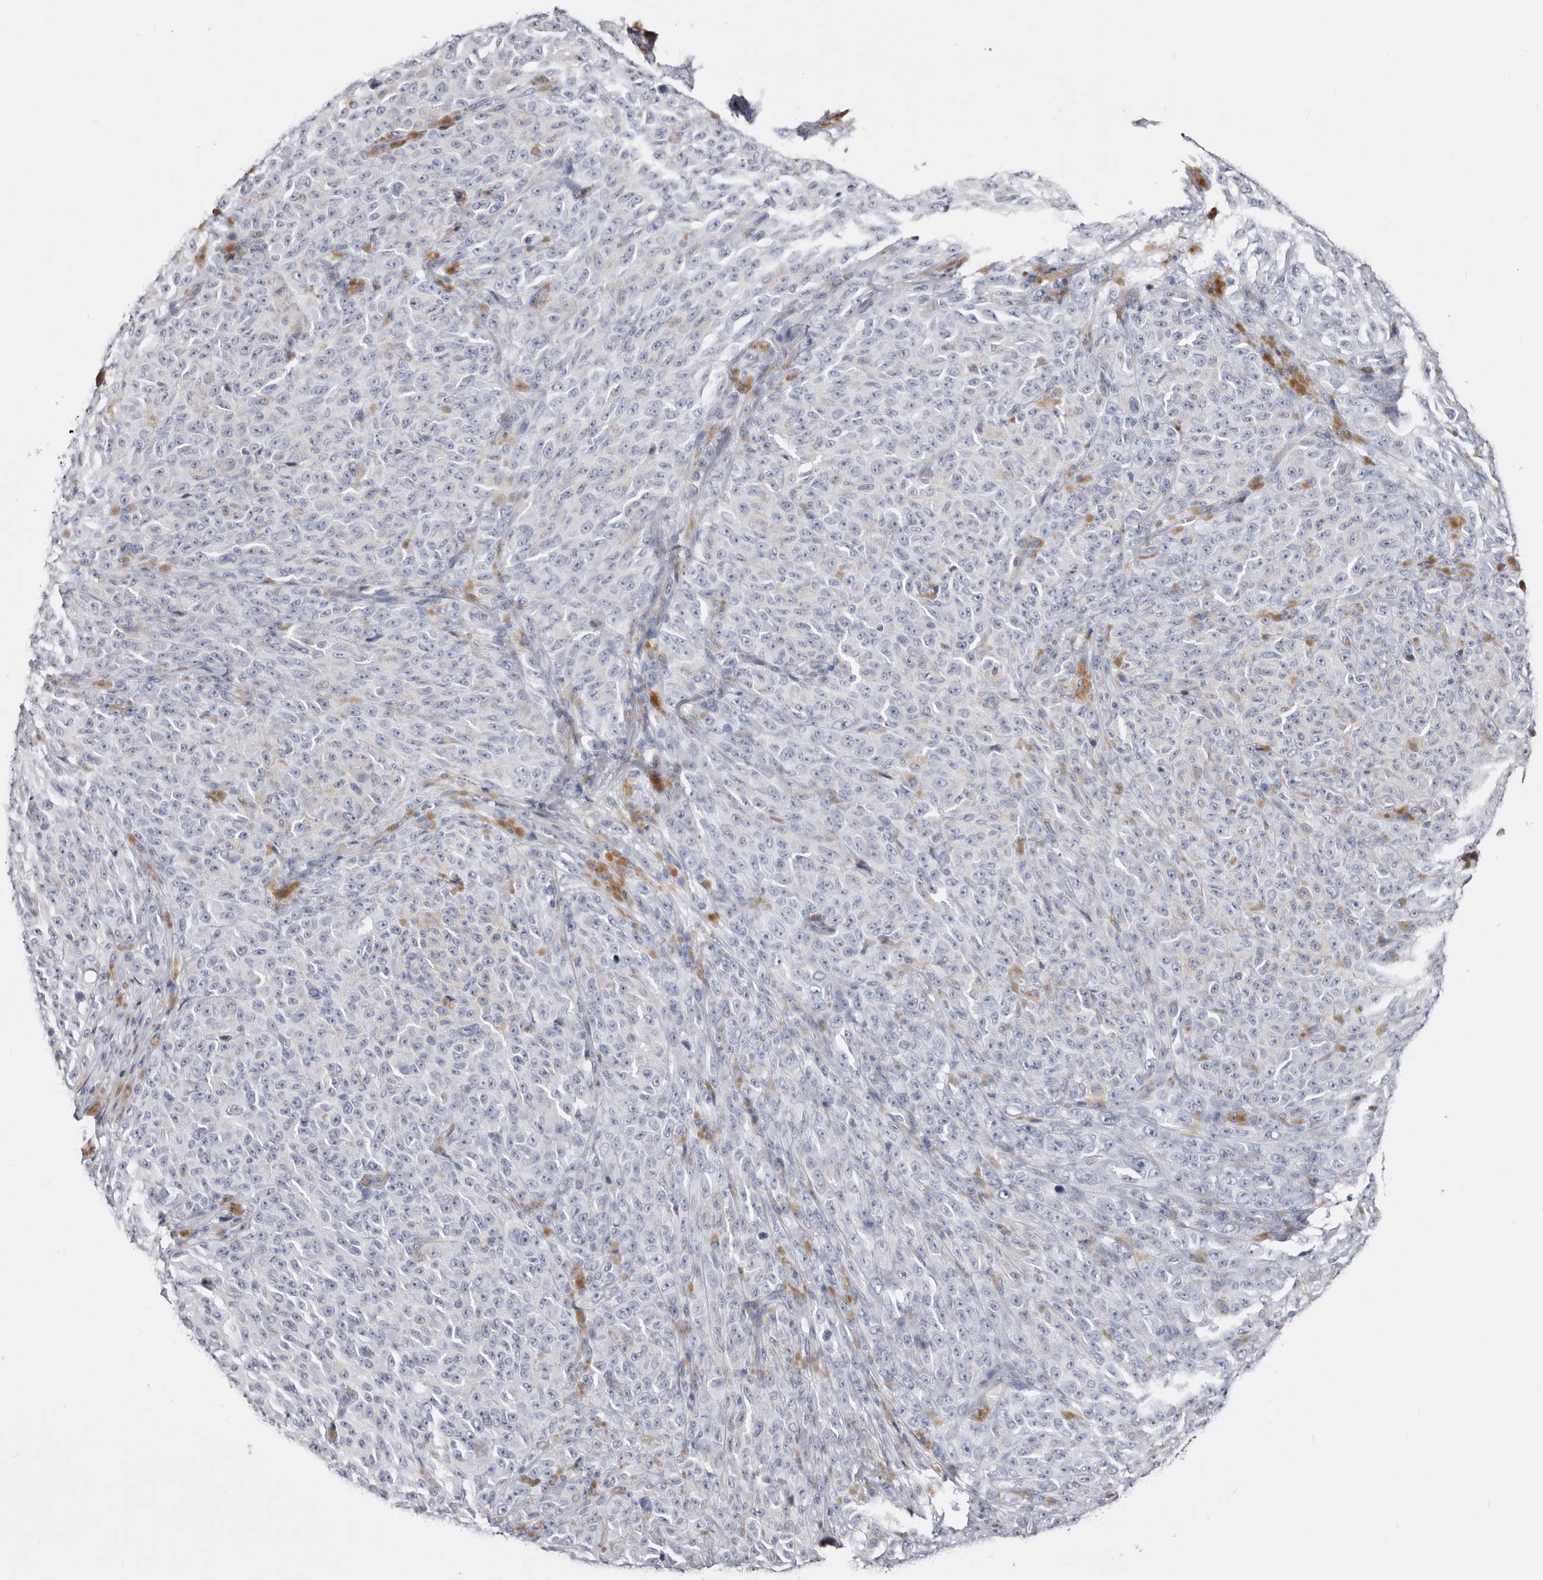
{"staining": {"intensity": "negative", "quantity": "none", "location": "none"}, "tissue": "melanoma", "cell_type": "Tumor cells", "image_type": "cancer", "snomed": [{"axis": "morphology", "description": "Malignant melanoma, NOS"}, {"axis": "topography", "description": "Skin"}], "caption": "This is an IHC micrograph of melanoma. There is no staining in tumor cells.", "gene": "AKNAD1", "patient": {"sex": "female", "age": 82}}